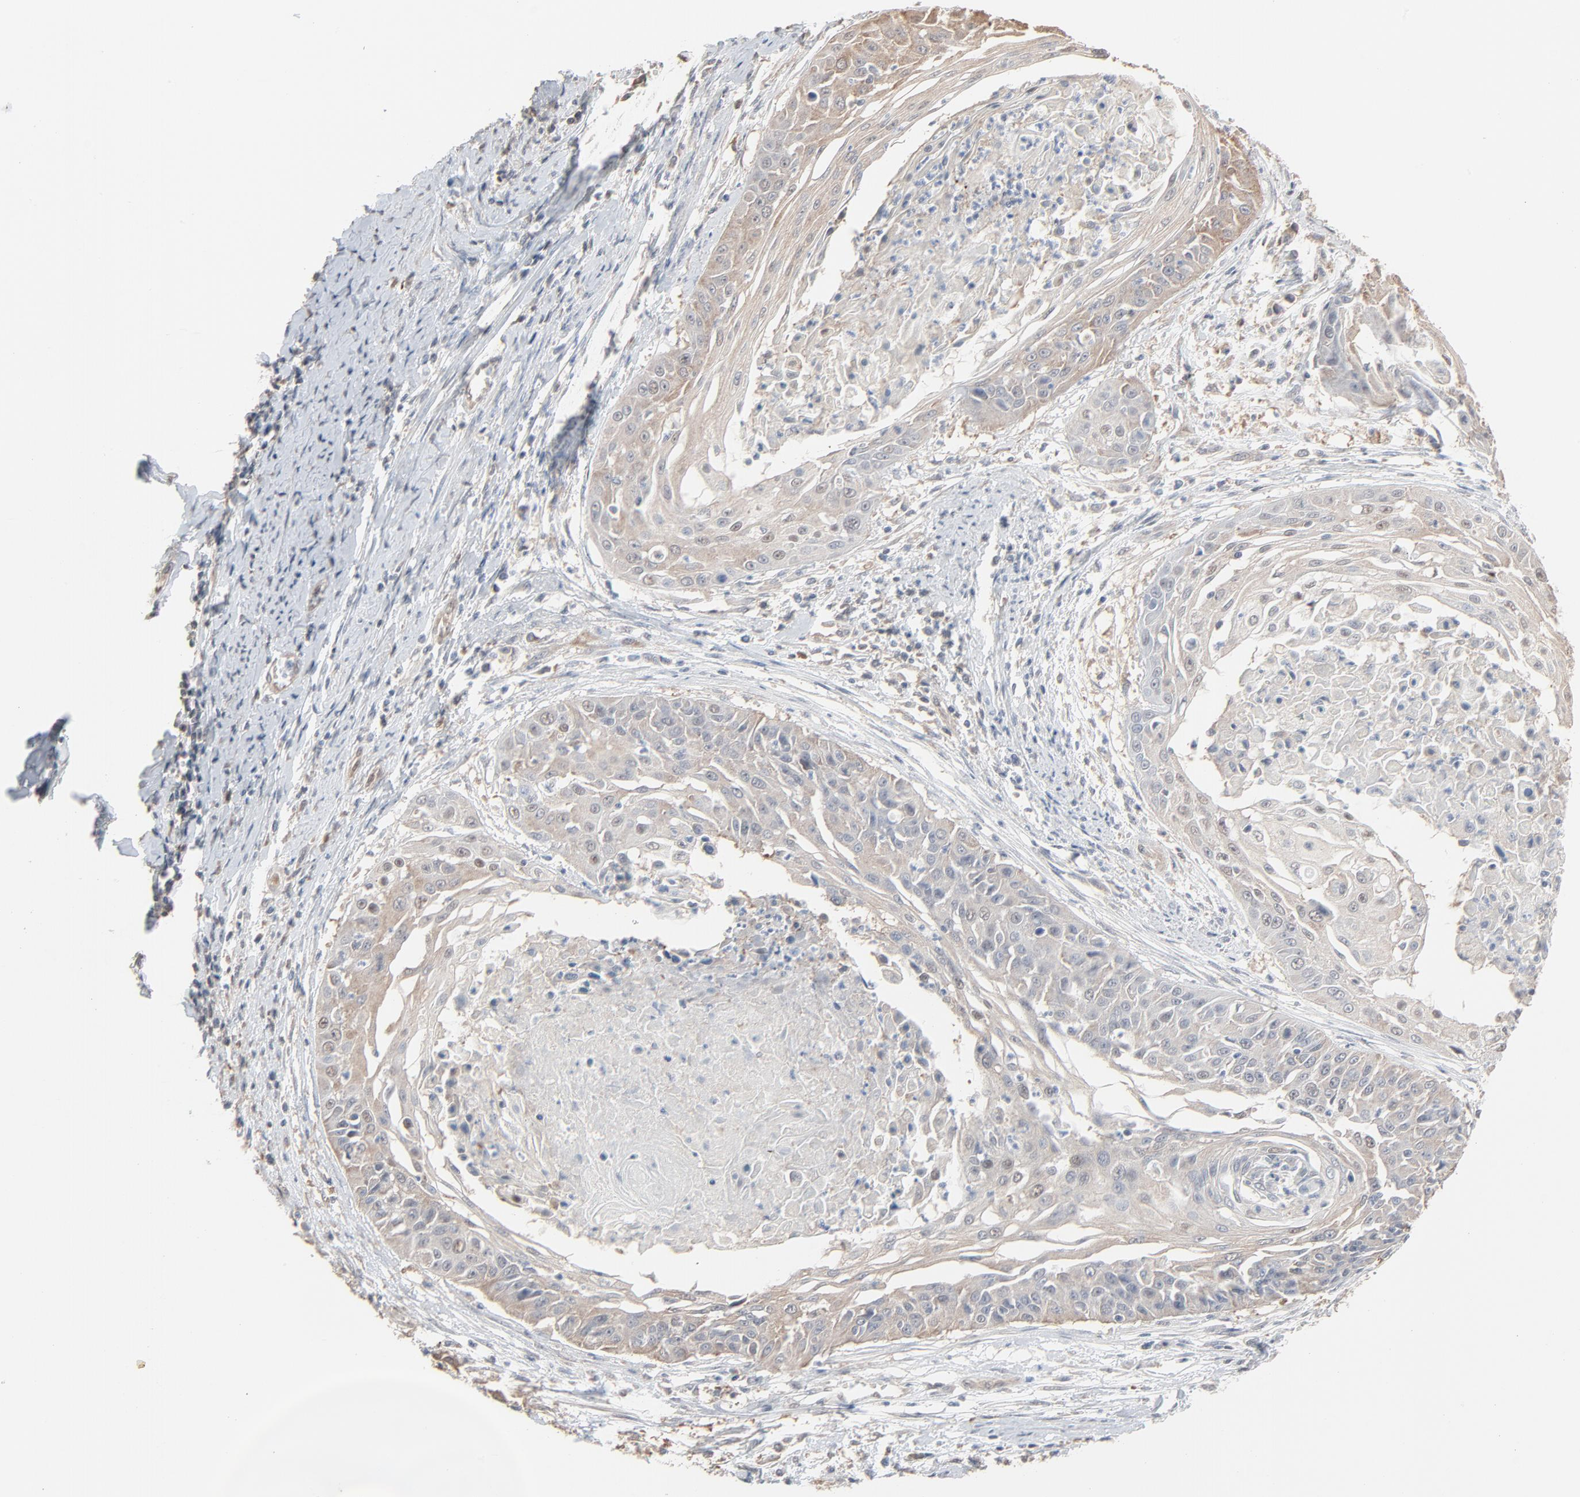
{"staining": {"intensity": "weak", "quantity": "25%-75%", "location": "cytoplasmic/membranous"}, "tissue": "cervical cancer", "cell_type": "Tumor cells", "image_type": "cancer", "snomed": [{"axis": "morphology", "description": "Squamous cell carcinoma, NOS"}, {"axis": "topography", "description": "Cervix"}], "caption": "The histopathology image exhibits immunohistochemical staining of cervical cancer (squamous cell carcinoma). There is weak cytoplasmic/membranous expression is identified in approximately 25%-75% of tumor cells.", "gene": "CCT5", "patient": {"sex": "female", "age": 64}}